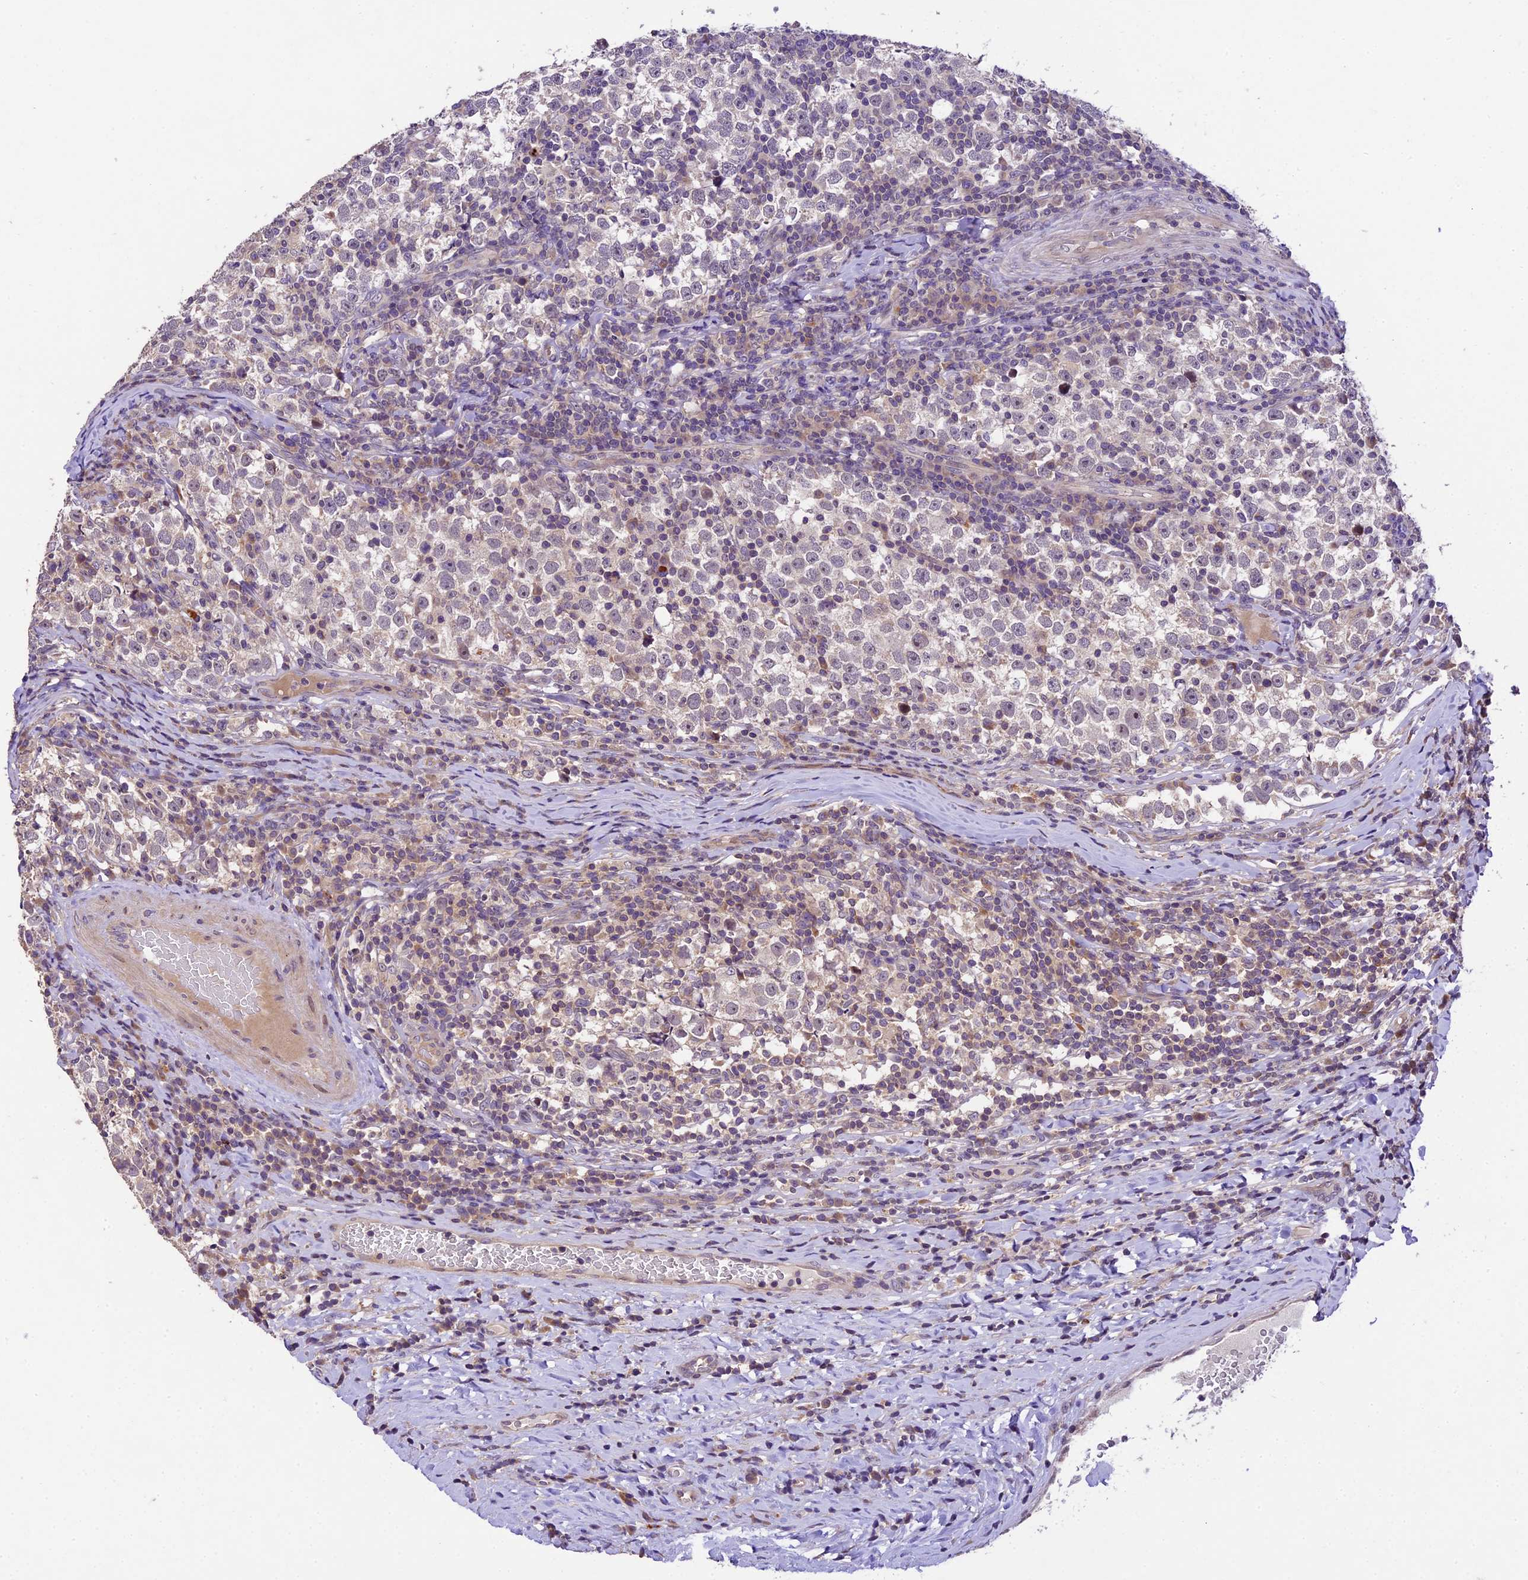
{"staining": {"intensity": "negative", "quantity": "none", "location": "none"}, "tissue": "testis cancer", "cell_type": "Tumor cells", "image_type": "cancer", "snomed": [{"axis": "morphology", "description": "Normal tissue, NOS"}, {"axis": "morphology", "description": "Seminoma, NOS"}, {"axis": "topography", "description": "Testis"}], "caption": "IHC of human testis cancer displays no expression in tumor cells.", "gene": "DGKH", "patient": {"sex": "male", "age": 43}}